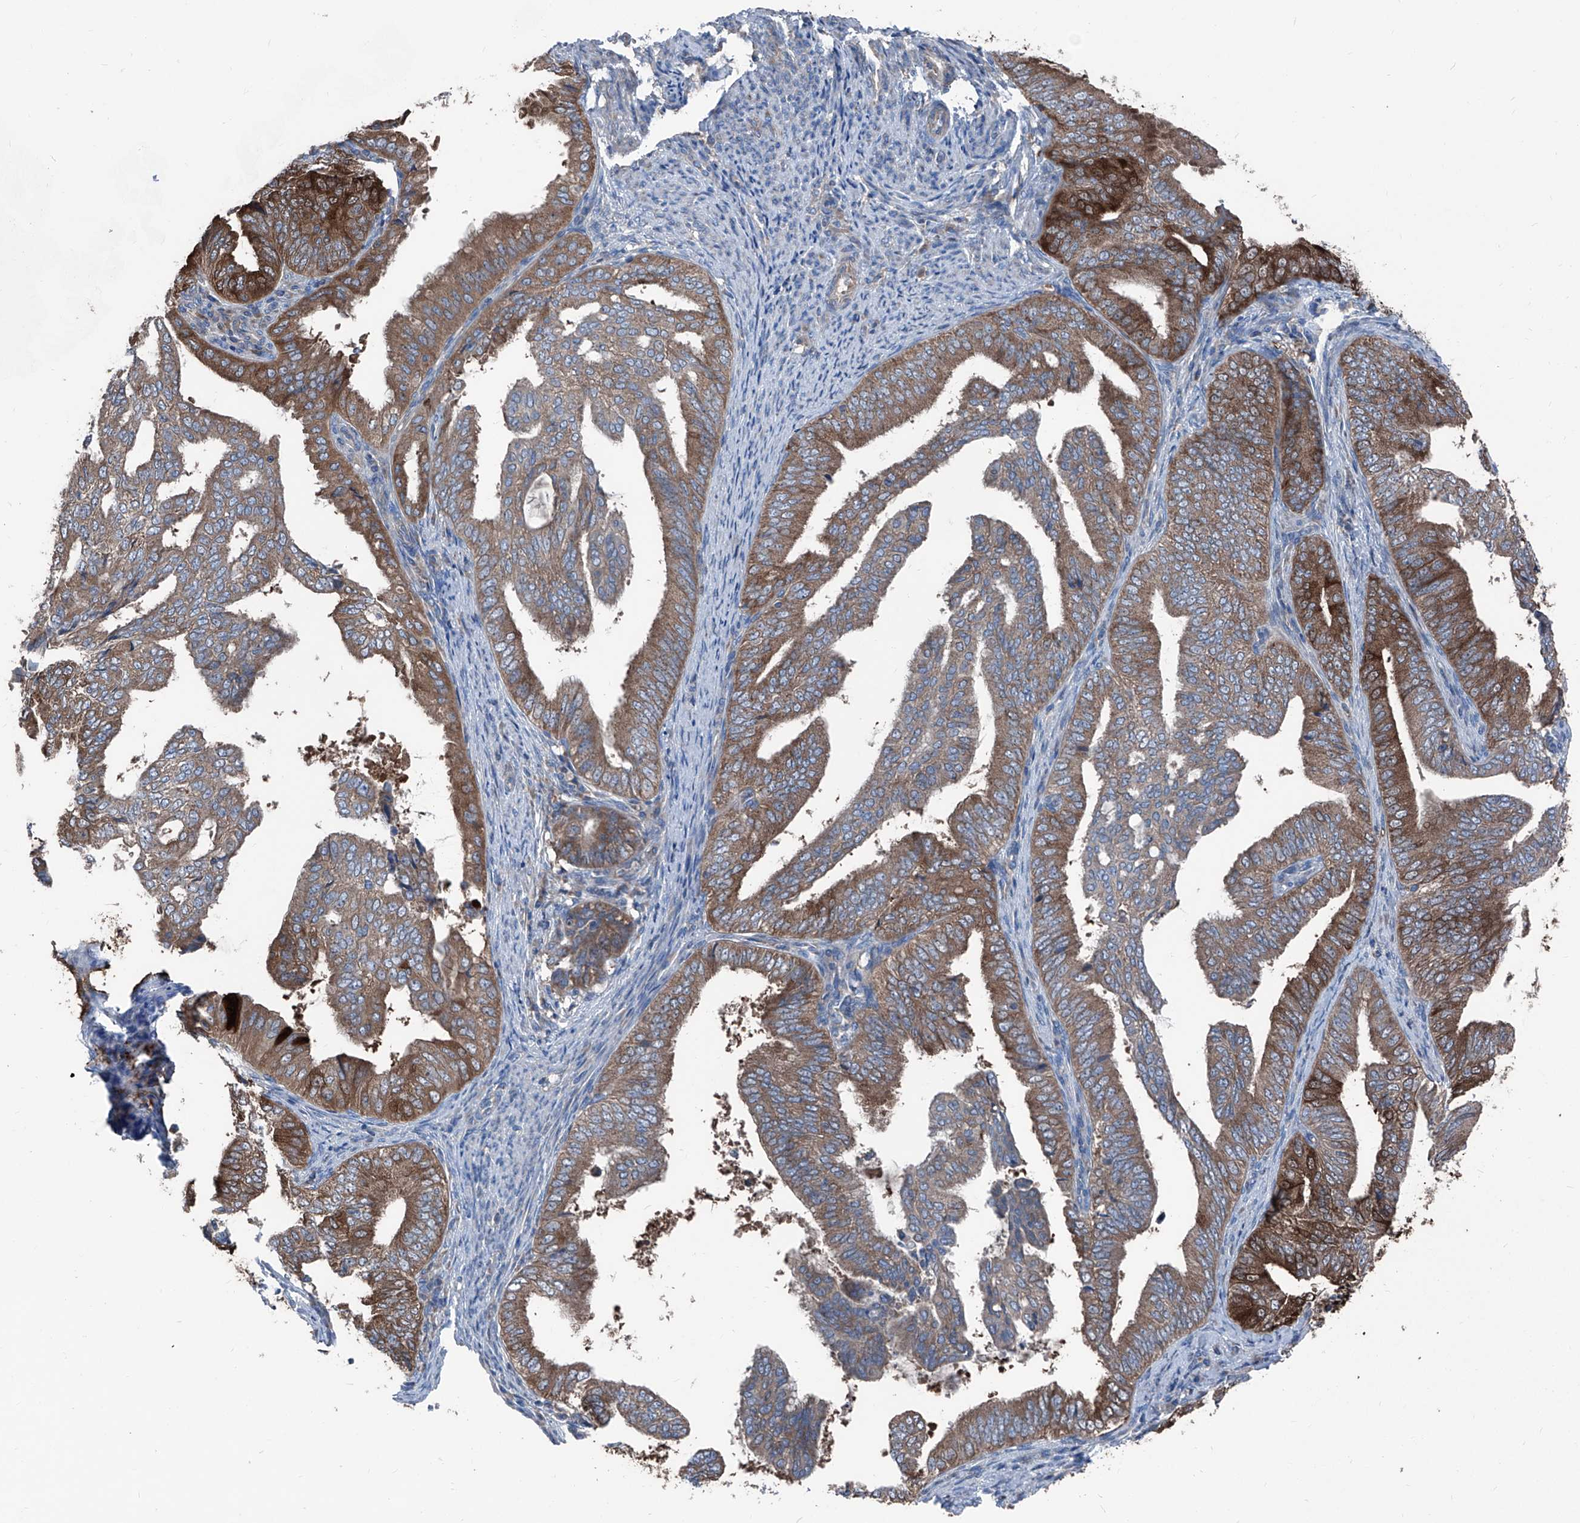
{"staining": {"intensity": "strong", "quantity": ">75%", "location": "cytoplasmic/membranous"}, "tissue": "endometrial cancer", "cell_type": "Tumor cells", "image_type": "cancer", "snomed": [{"axis": "morphology", "description": "Adenocarcinoma, NOS"}, {"axis": "topography", "description": "Endometrium"}], "caption": "Protein expression analysis of endometrial adenocarcinoma exhibits strong cytoplasmic/membranous expression in approximately >75% of tumor cells.", "gene": "GPAT3", "patient": {"sex": "female", "age": 58}}